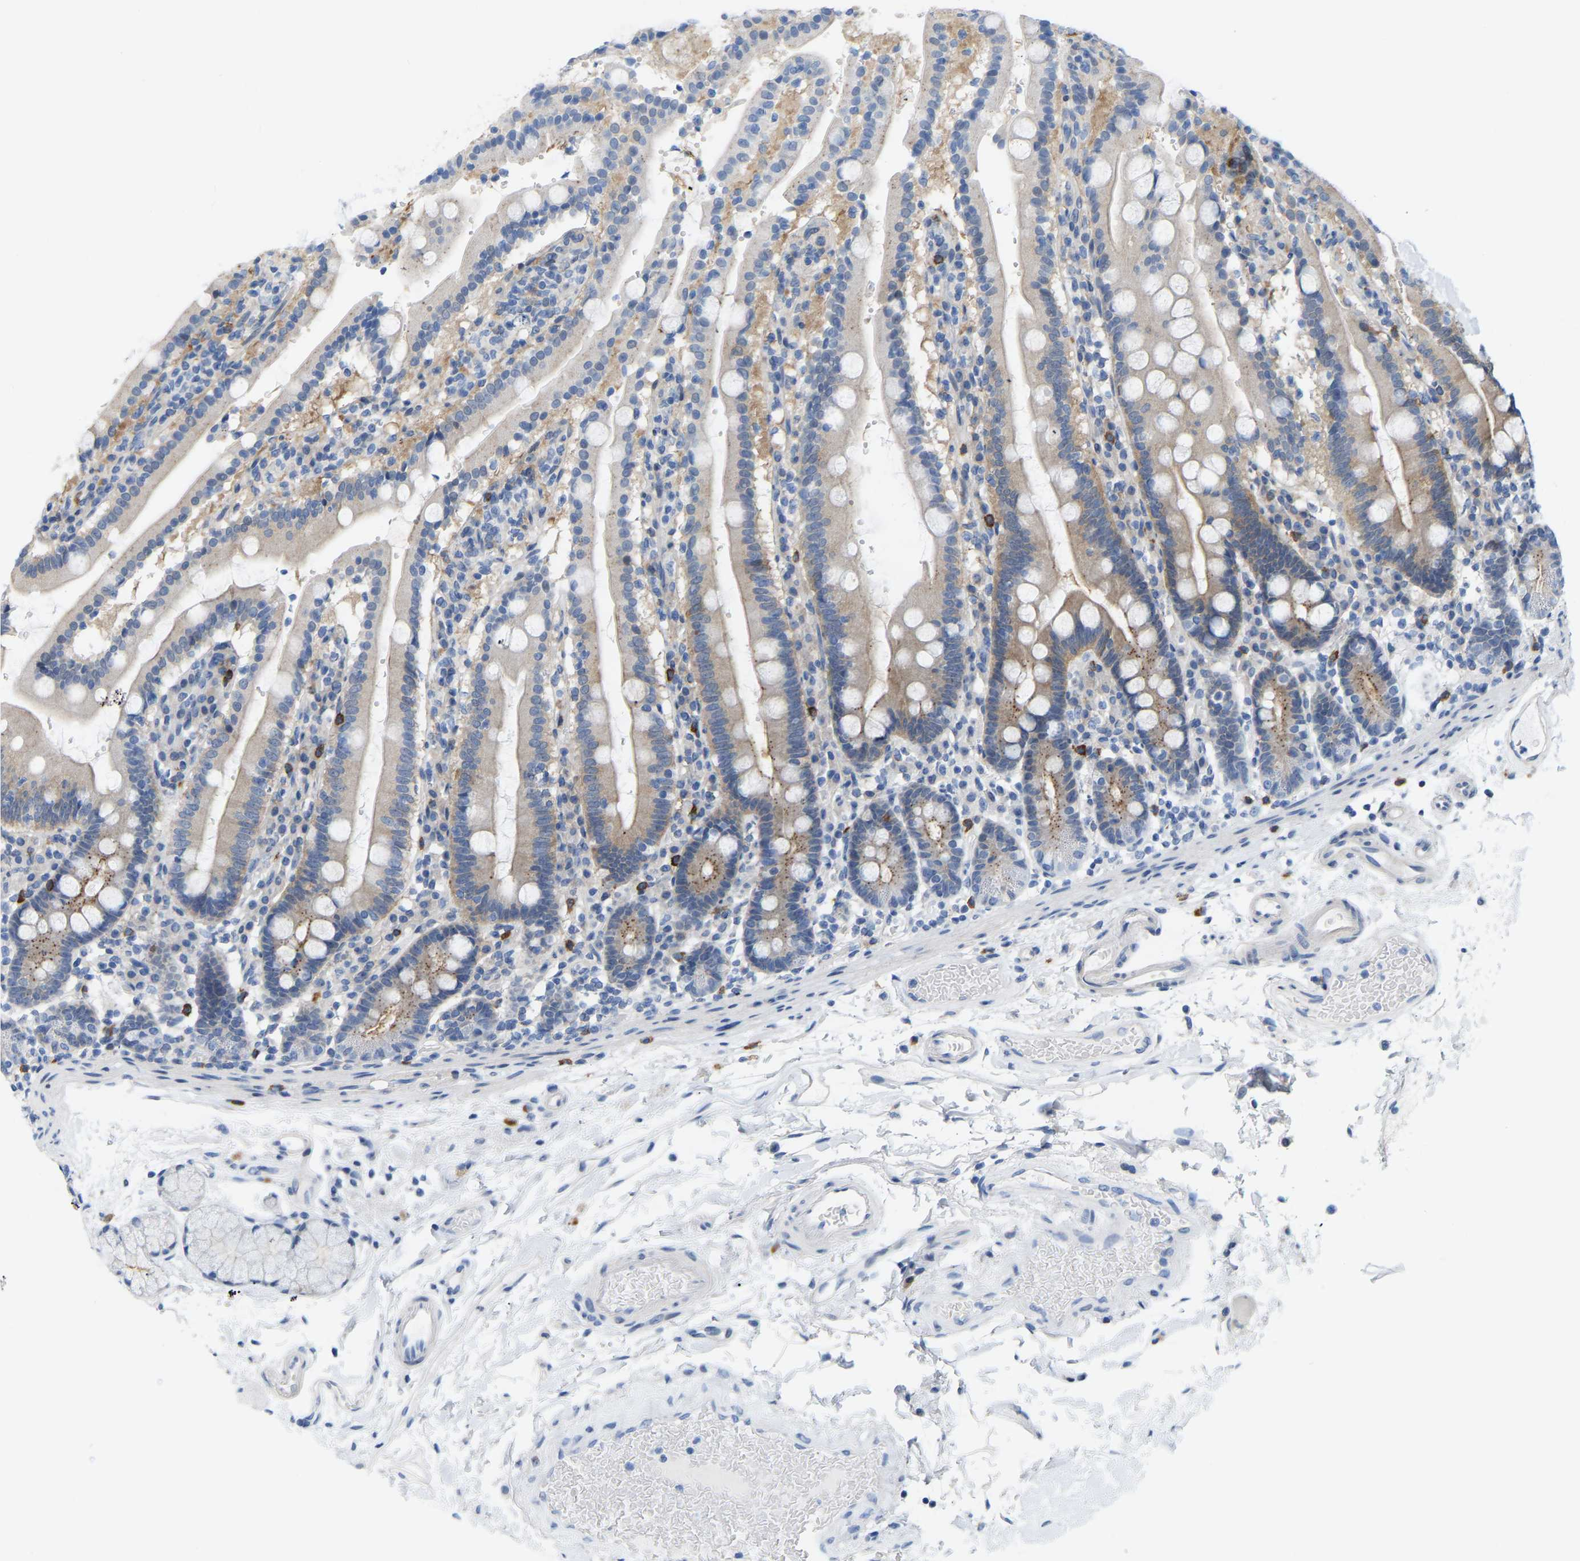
{"staining": {"intensity": "moderate", "quantity": "<25%", "location": "cytoplasmic/membranous"}, "tissue": "duodenum", "cell_type": "Glandular cells", "image_type": "normal", "snomed": [{"axis": "morphology", "description": "Normal tissue, NOS"}, {"axis": "topography", "description": "Small intestine, NOS"}], "caption": "The photomicrograph reveals a brown stain indicating the presence of a protein in the cytoplasmic/membranous of glandular cells in duodenum.", "gene": "ABTB2", "patient": {"sex": "female", "age": 71}}